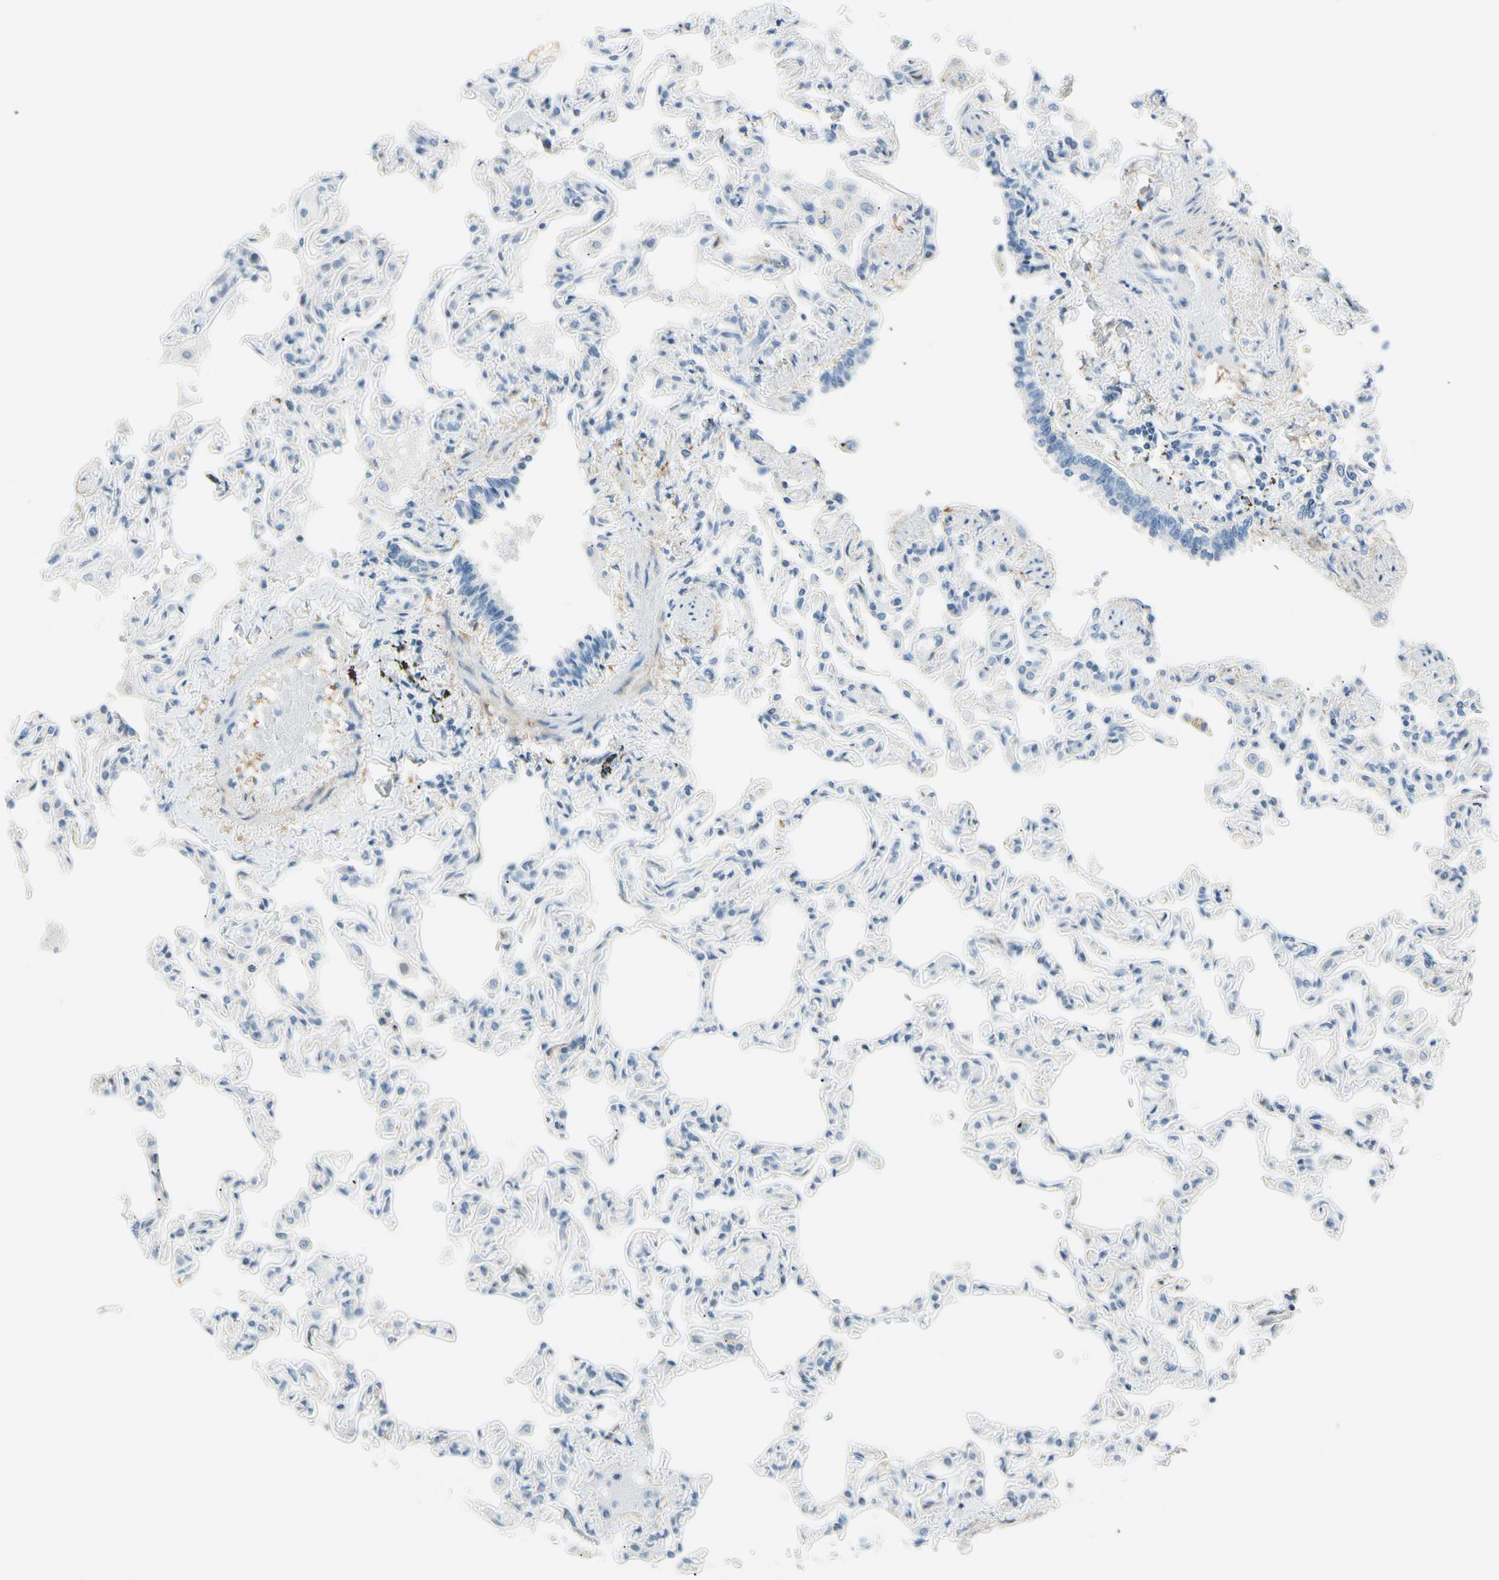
{"staining": {"intensity": "negative", "quantity": "none", "location": "none"}, "tissue": "lung", "cell_type": "Alveolar cells", "image_type": "normal", "snomed": [{"axis": "morphology", "description": "Normal tissue, NOS"}, {"axis": "topography", "description": "Lung"}], "caption": "Immunohistochemical staining of unremarkable human lung displays no significant staining in alveolar cells. (DAB (3,3'-diaminobenzidine) IHC visualized using brightfield microscopy, high magnification).", "gene": "AMPH", "patient": {"sex": "male", "age": 21}}